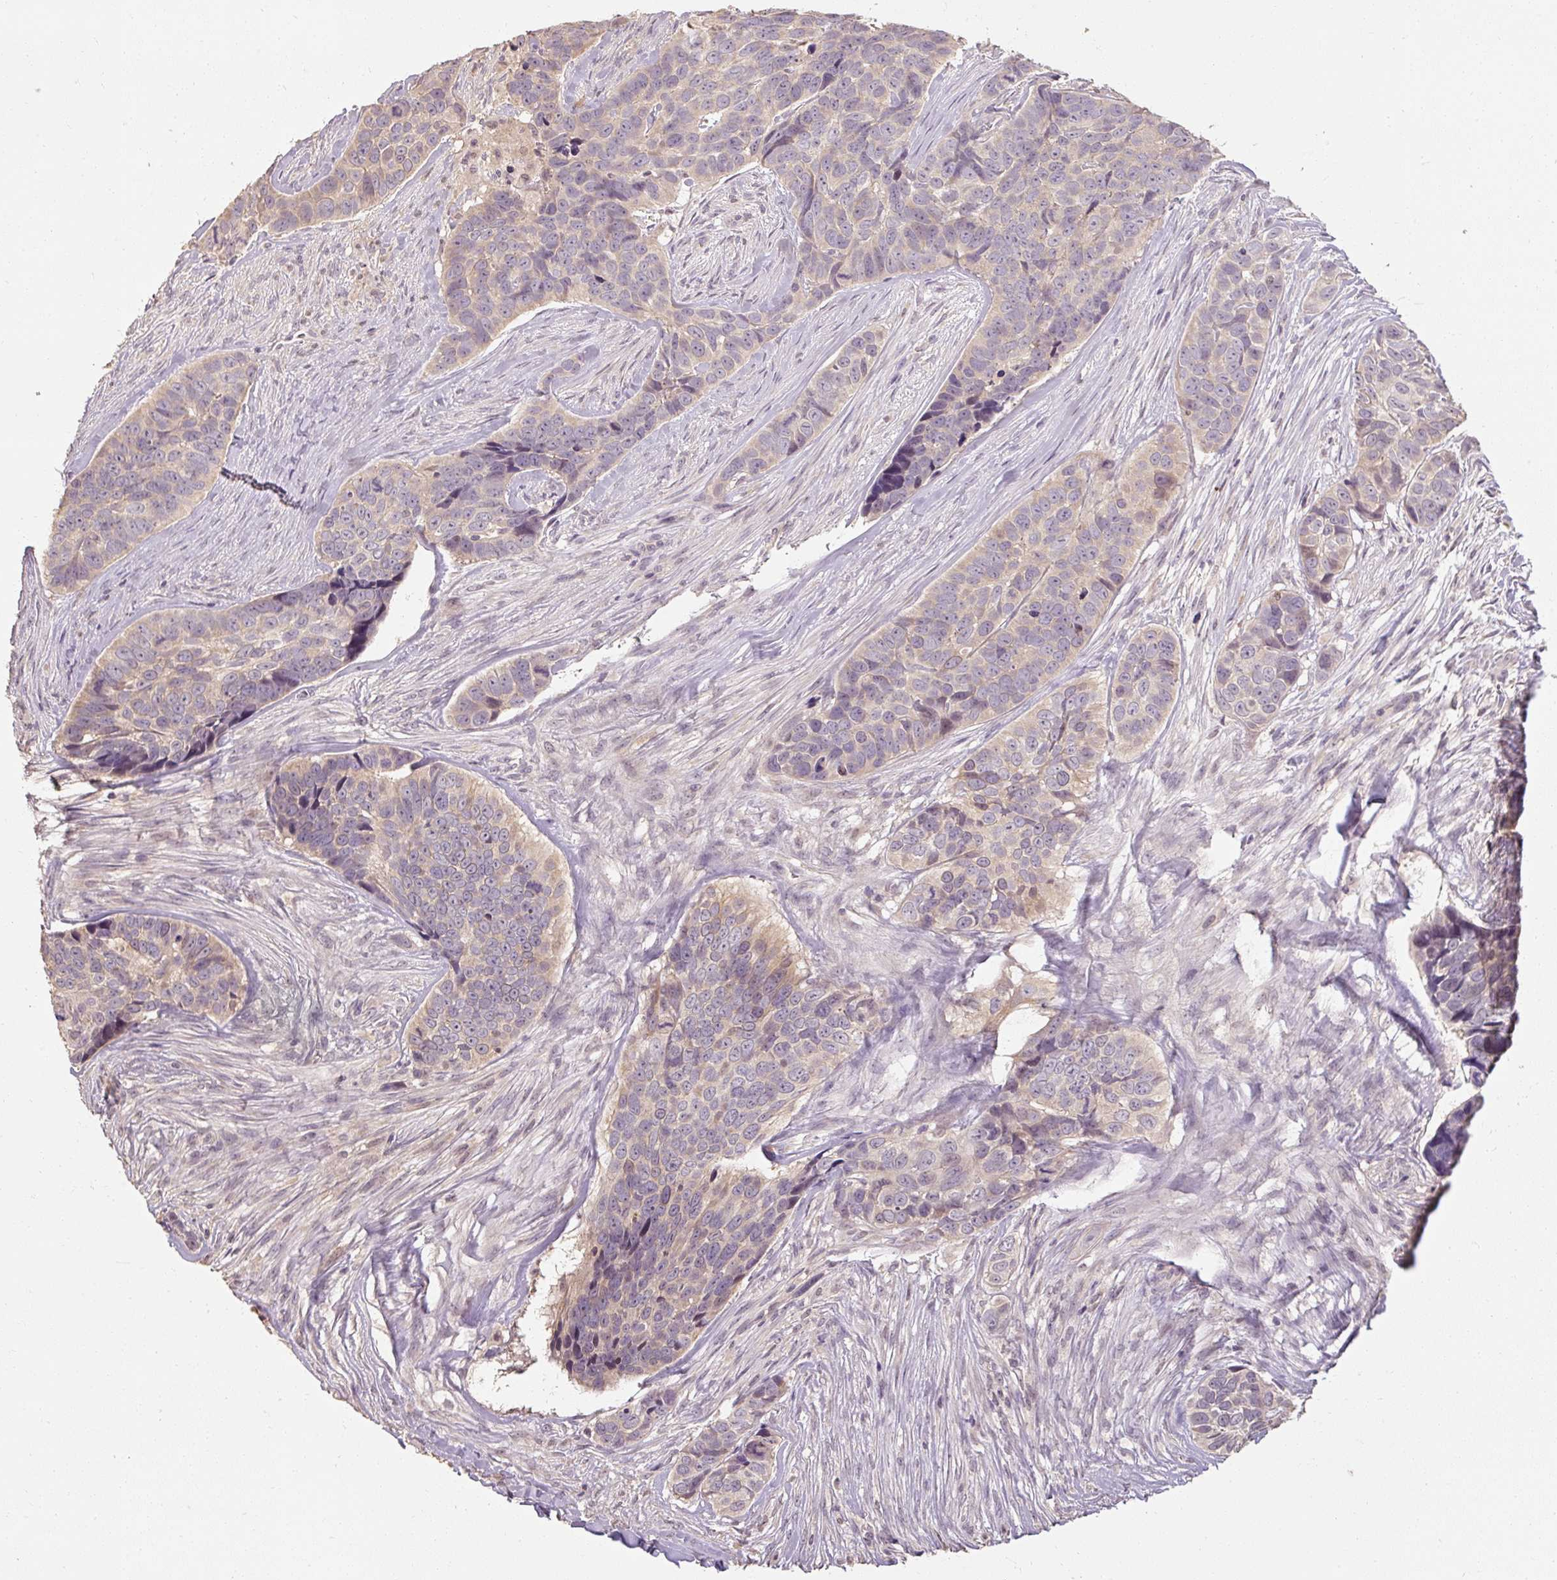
{"staining": {"intensity": "weak", "quantity": "<25%", "location": "cytoplasmic/membranous"}, "tissue": "skin cancer", "cell_type": "Tumor cells", "image_type": "cancer", "snomed": [{"axis": "morphology", "description": "Basal cell carcinoma"}, {"axis": "topography", "description": "Skin"}], "caption": "Immunohistochemical staining of human basal cell carcinoma (skin) displays no significant staining in tumor cells.", "gene": "CFAP65", "patient": {"sex": "female", "age": 82}}